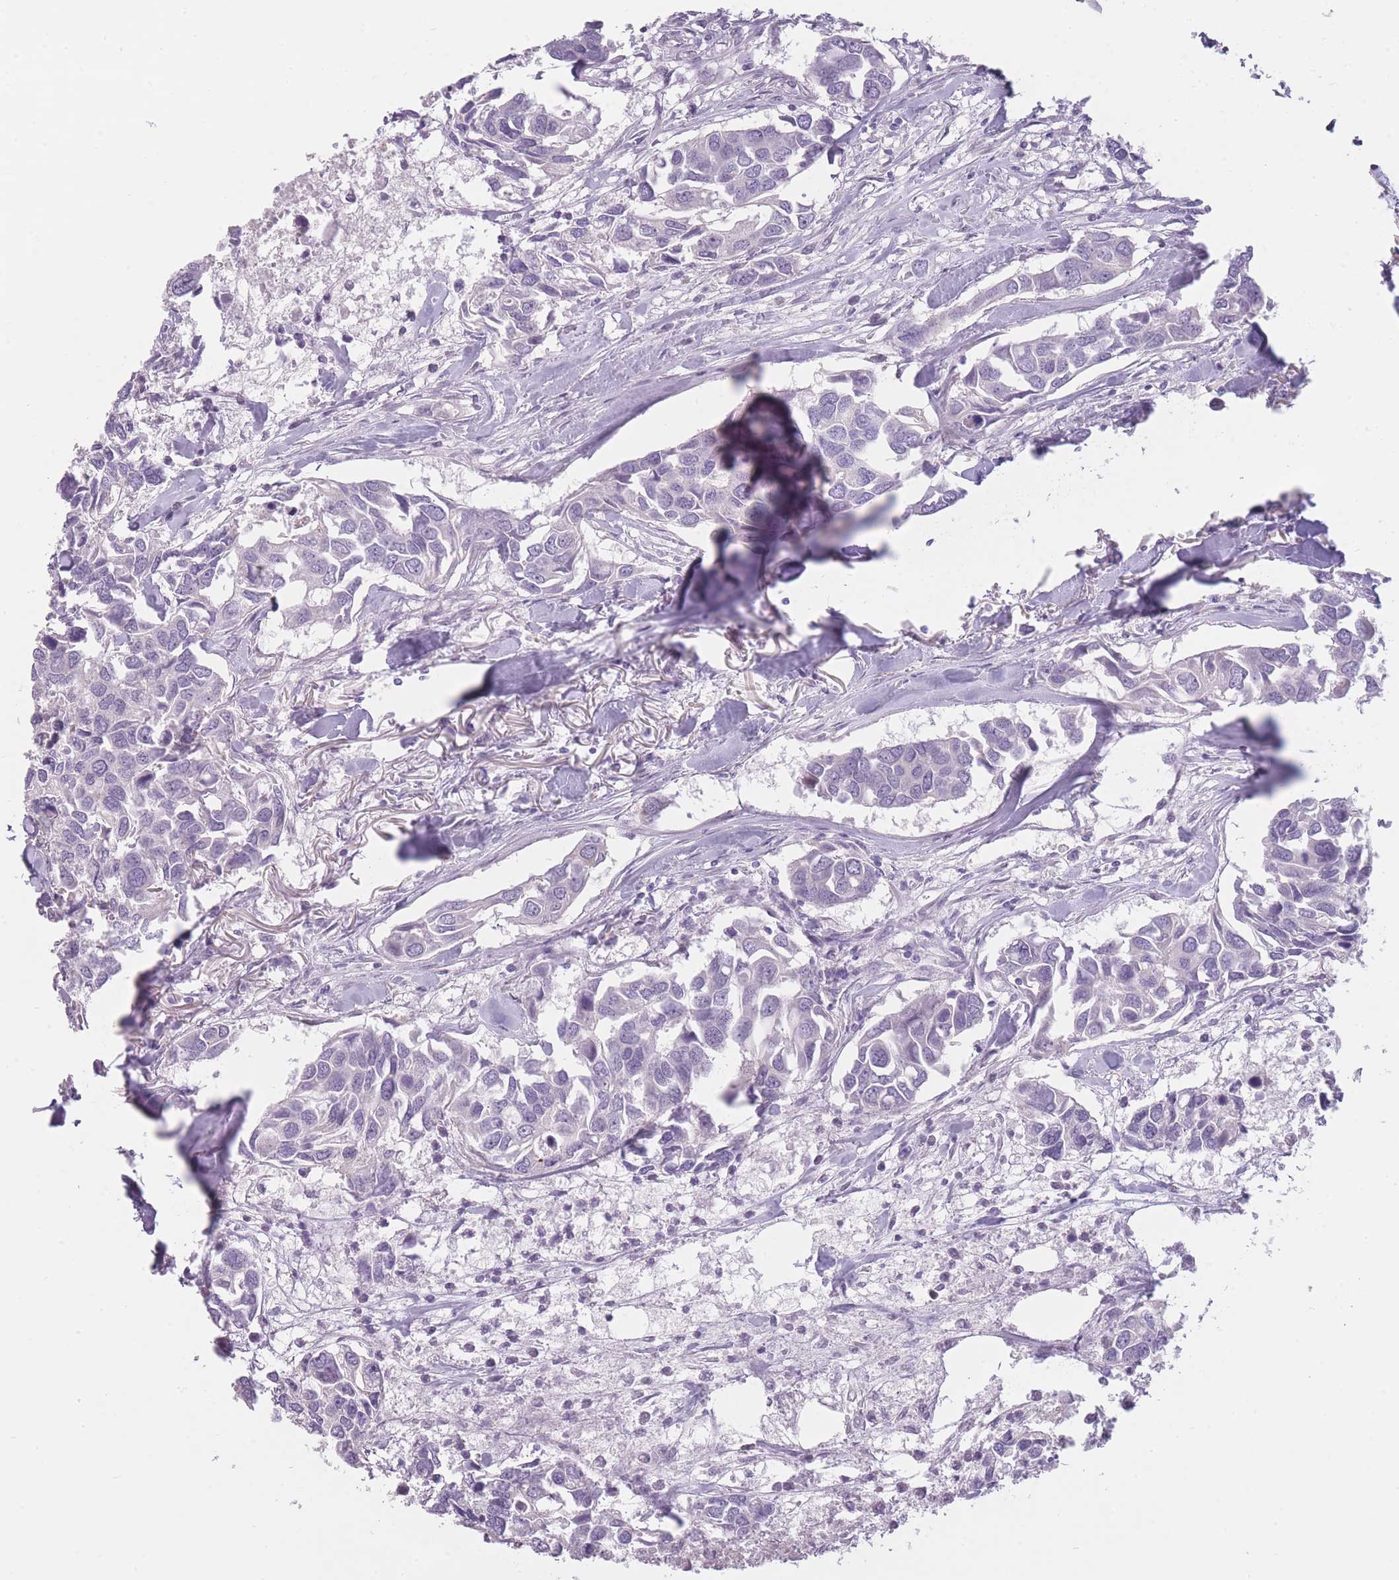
{"staining": {"intensity": "negative", "quantity": "none", "location": "none"}, "tissue": "breast cancer", "cell_type": "Tumor cells", "image_type": "cancer", "snomed": [{"axis": "morphology", "description": "Duct carcinoma"}, {"axis": "topography", "description": "Breast"}], "caption": "This is an IHC histopathology image of invasive ductal carcinoma (breast). There is no staining in tumor cells.", "gene": "TMEM236", "patient": {"sex": "female", "age": 83}}